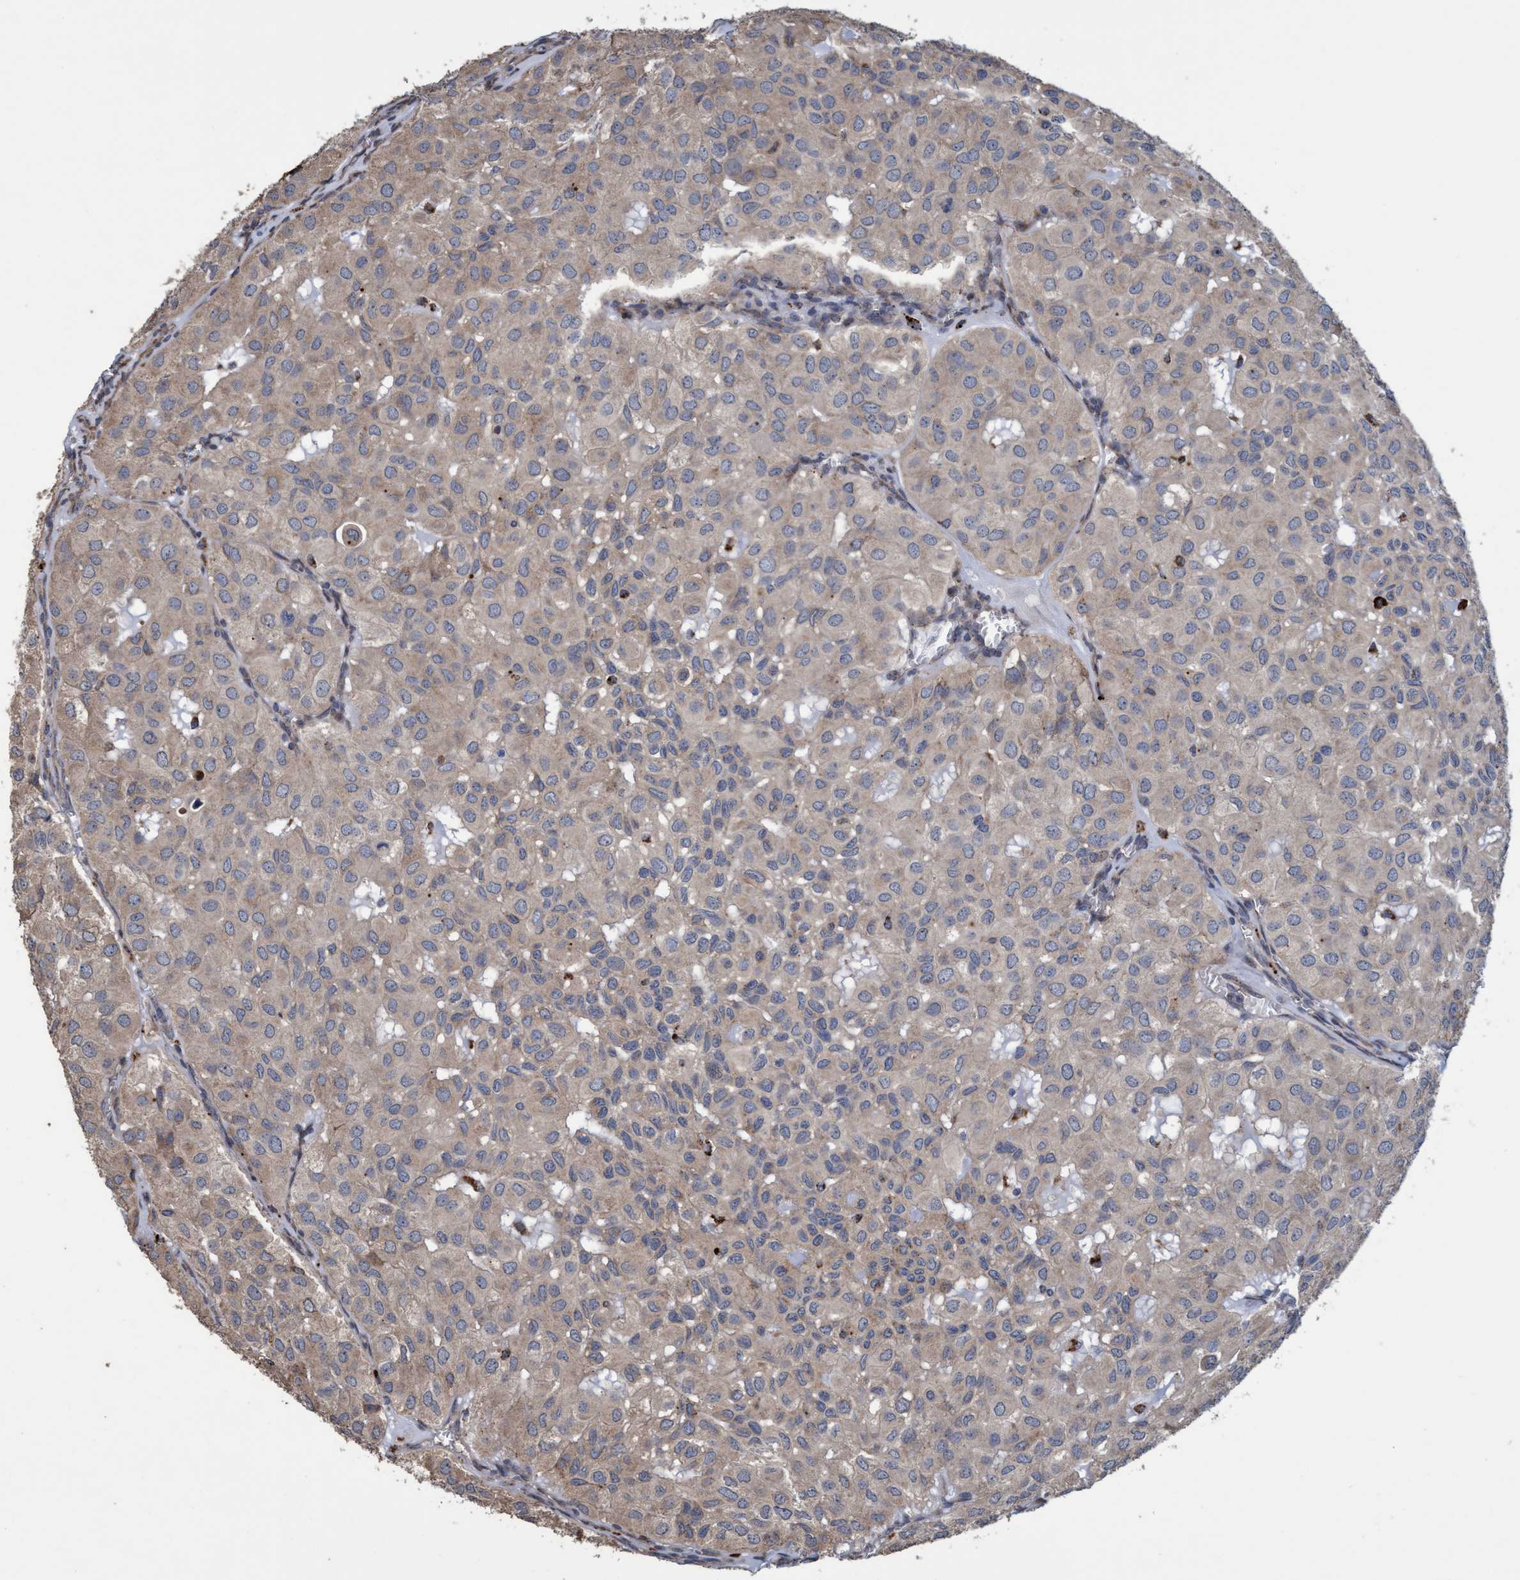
{"staining": {"intensity": "weak", "quantity": "<25%", "location": "cytoplasmic/membranous"}, "tissue": "head and neck cancer", "cell_type": "Tumor cells", "image_type": "cancer", "snomed": [{"axis": "morphology", "description": "Adenocarcinoma, NOS"}, {"axis": "topography", "description": "Salivary gland, NOS"}, {"axis": "topography", "description": "Head-Neck"}], "caption": "Head and neck adenocarcinoma was stained to show a protein in brown. There is no significant staining in tumor cells. (Immunohistochemistry (ihc), brightfield microscopy, high magnification).", "gene": "BBS9", "patient": {"sex": "female", "age": 76}}